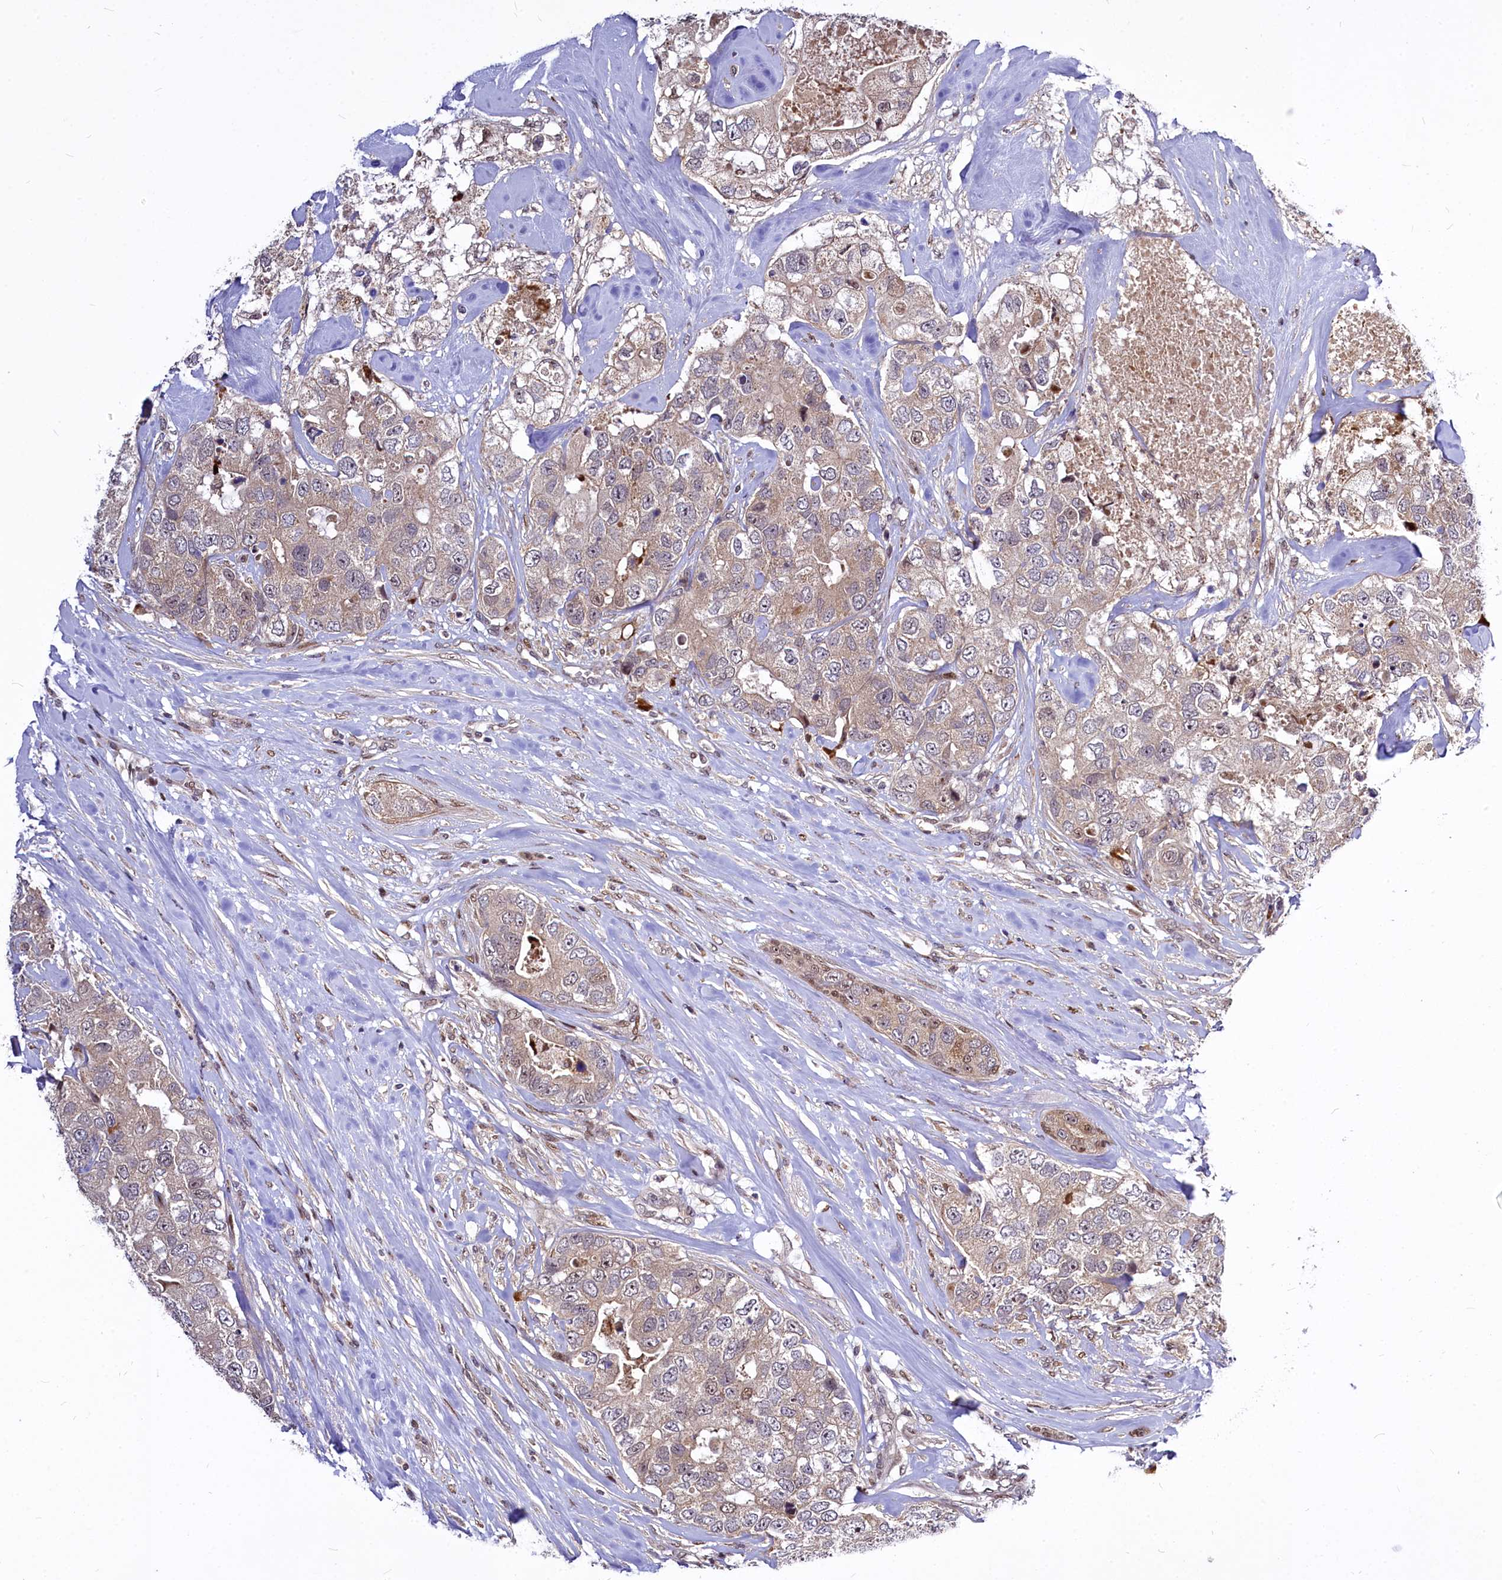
{"staining": {"intensity": "weak", "quantity": "<25%", "location": "cytoplasmic/membranous,nuclear"}, "tissue": "breast cancer", "cell_type": "Tumor cells", "image_type": "cancer", "snomed": [{"axis": "morphology", "description": "Duct carcinoma"}, {"axis": "topography", "description": "Breast"}], "caption": "The immunohistochemistry (IHC) image has no significant positivity in tumor cells of invasive ductal carcinoma (breast) tissue.", "gene": "MAML2", "patient": {"sex": "female", "age": 62}}